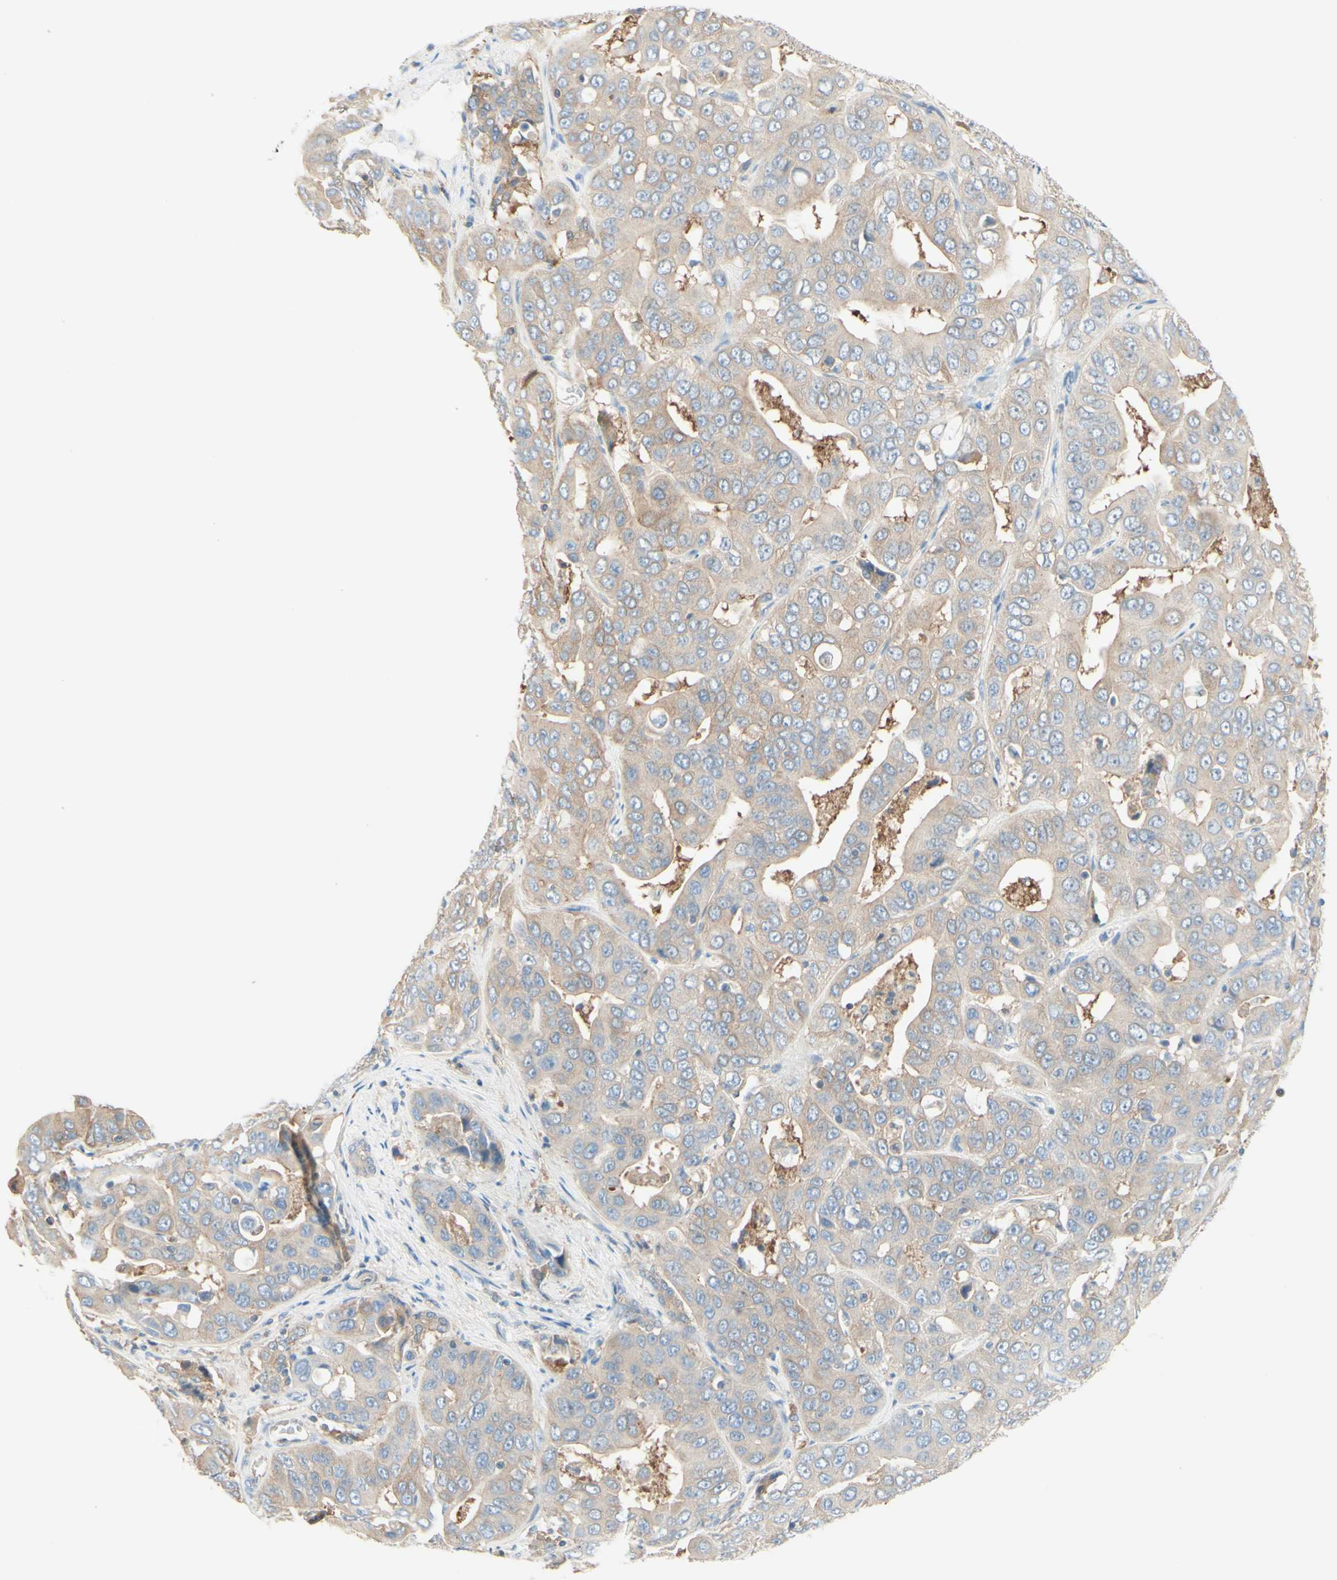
{"staining": {"intensity": "weak", "quantity": ">75%", "location": "cytoplasmic/membranous"}, "tissue": "liver cancer", "cell_type": "Tumor cells", "image_type": "cancer", "snomed": [{"axis": "morphology", "description": "Cholangiocarcinoma"}, {"axis": "topography", "description": "Liver"}], "caption": "Immunohistochemical staining of human liver cancer shows low levels of weak cytoplasmic/membranous expression in about >75% of tumor cells.", "gene": "MTM1", "patient": {"sex": "female", "age": 52}}